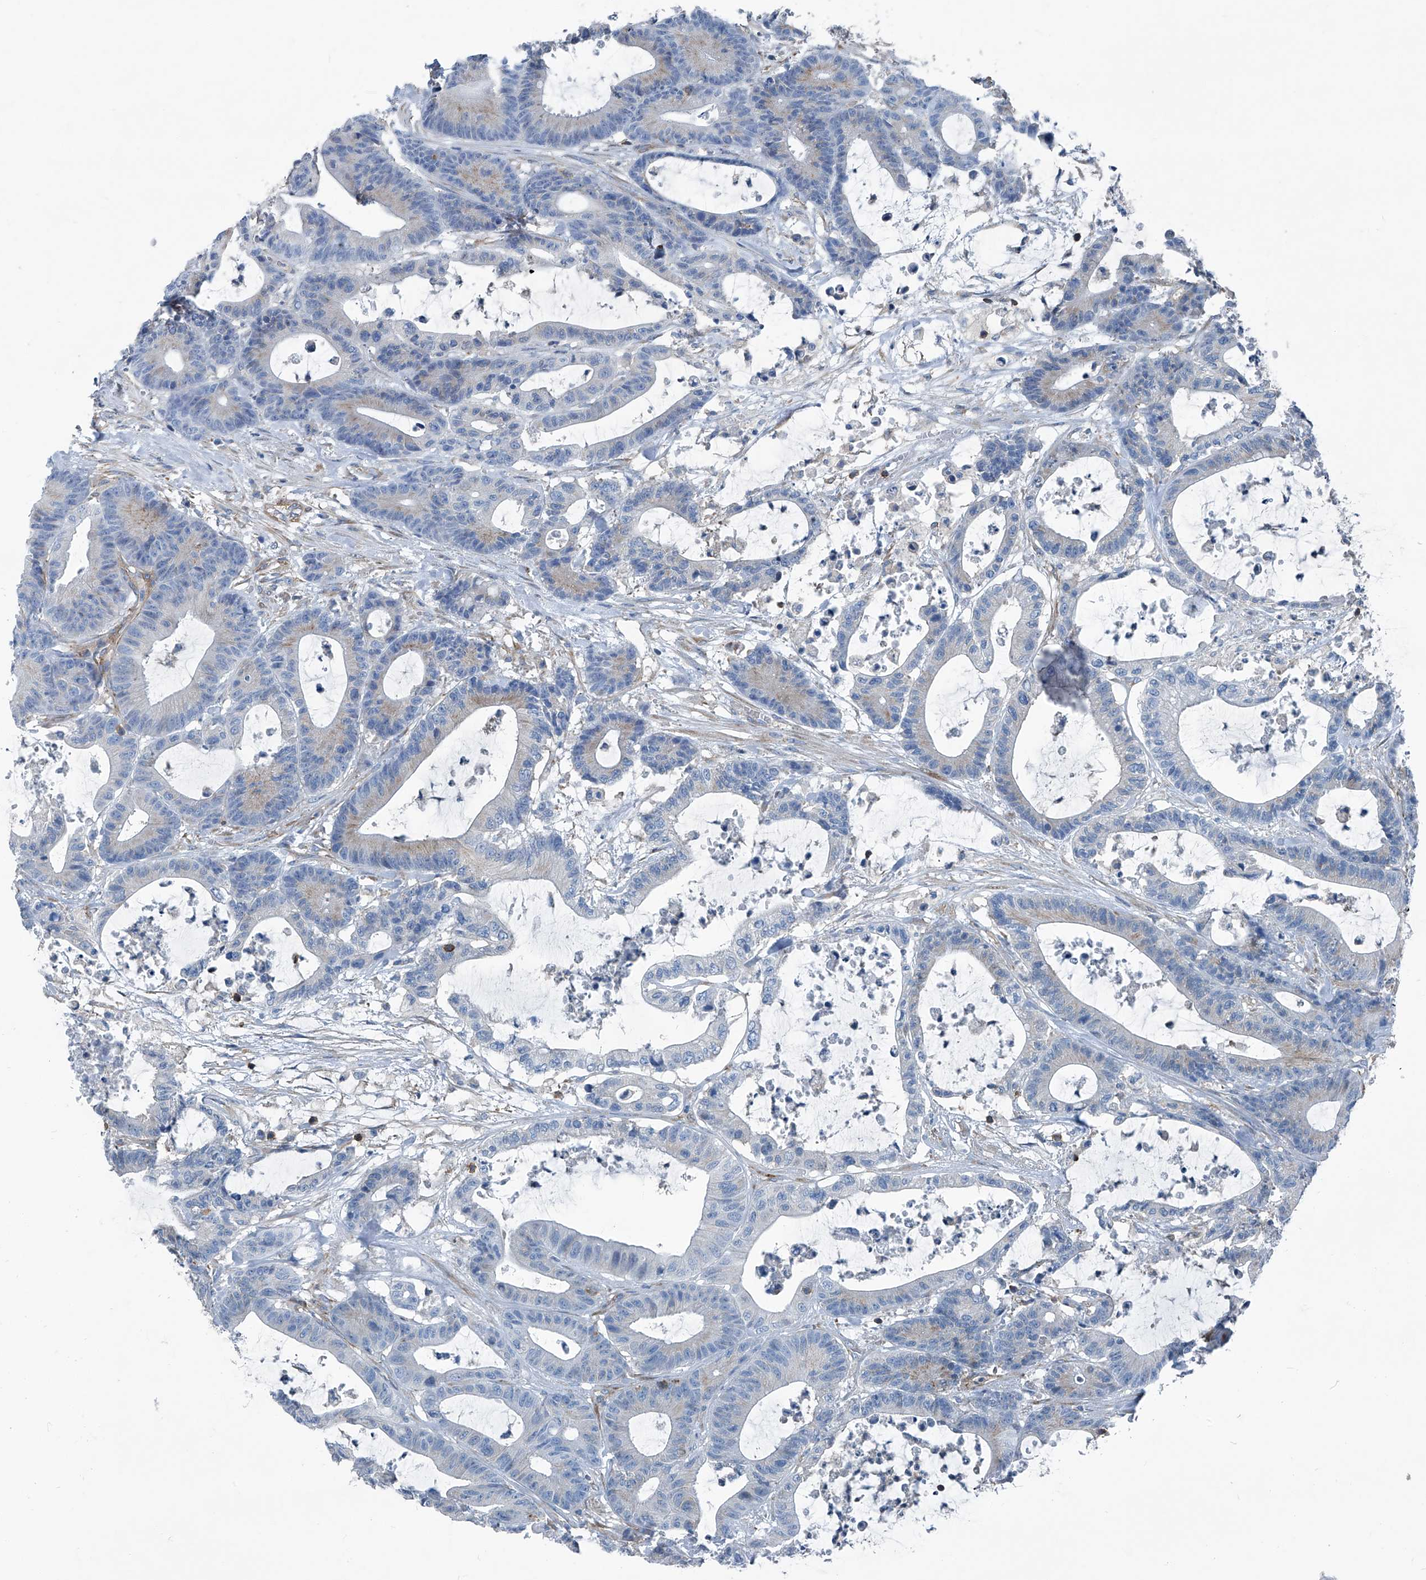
{"staining": {"intensity": "negative", "quantity": "none", "location": "none"}, "tissue": "colorectal cancer", "cell_type": "Tumor cells", "image_type": "cancer", "snomed": [{"axis": "morphology", "description": "Adenocarcinoma, NOS"}, {"axis": "topography", "description": "Colon"}], "caption": "This is an immunohistochemistry (IHC) photomicrograph of colorectal cancer. There is no expression in tumor cells.", "gene": "SEPTIN7", "patient": {"sex": "female", "age": 84}}